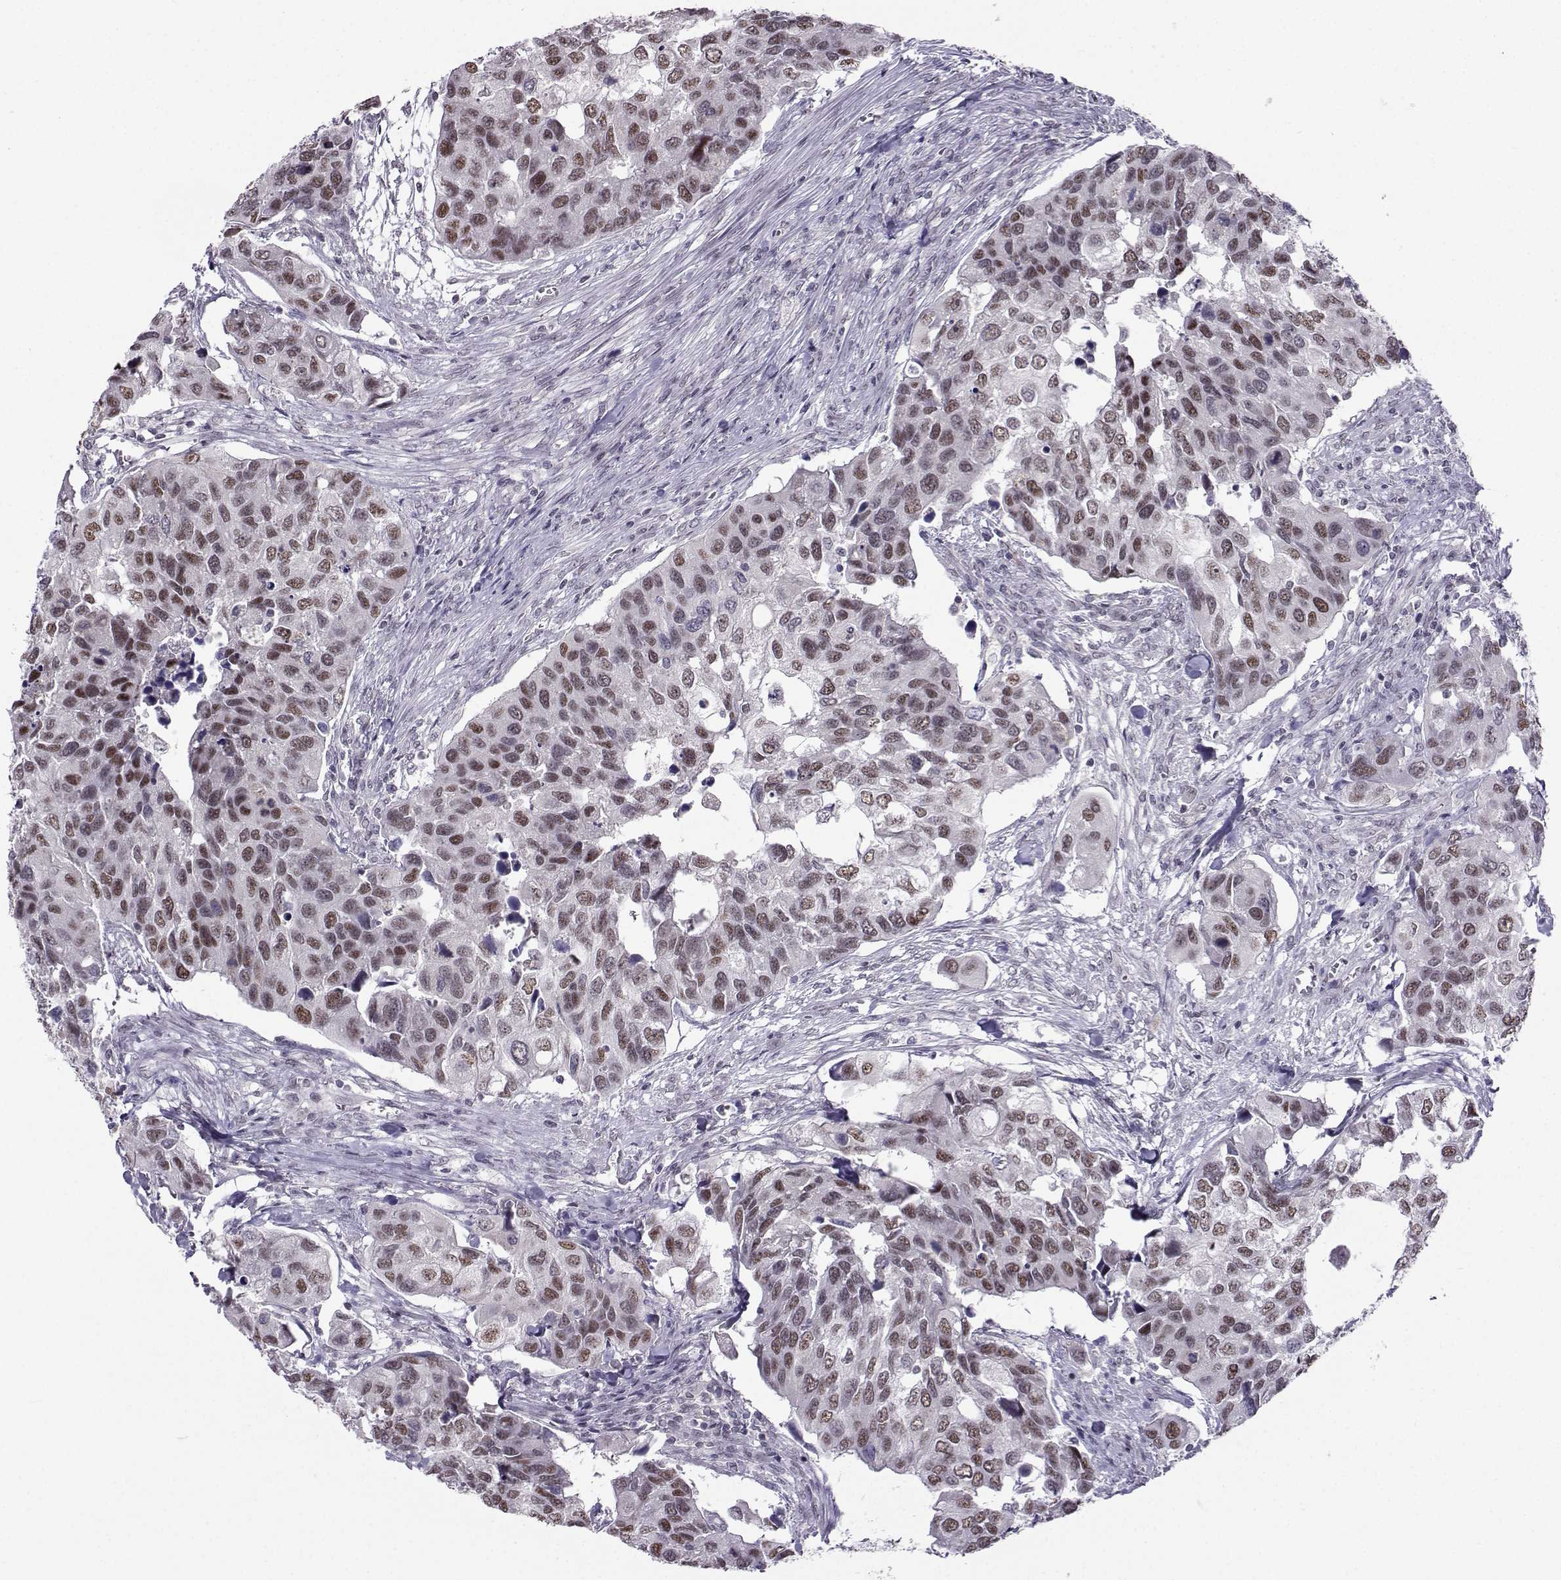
{"staining": {"intensity": "moderate", "quantity": "25%-75%", "location": "nuclear"}, "tissue": "urothelial cancer", "cell_type": "Tumor cells", "image_type": "cancer", "snomed": [{"axis": "morphology", "description": "Urothelial carcinoma, High grade"}, {"axis": "topography", "description": "Urinary bladder"}], "caption": "Human urothelial cancer stained with a protein marker displays moderate staining in tumor cells.", "gene": "LIN28A", "patient": {"sex": "male", "age": 60}}